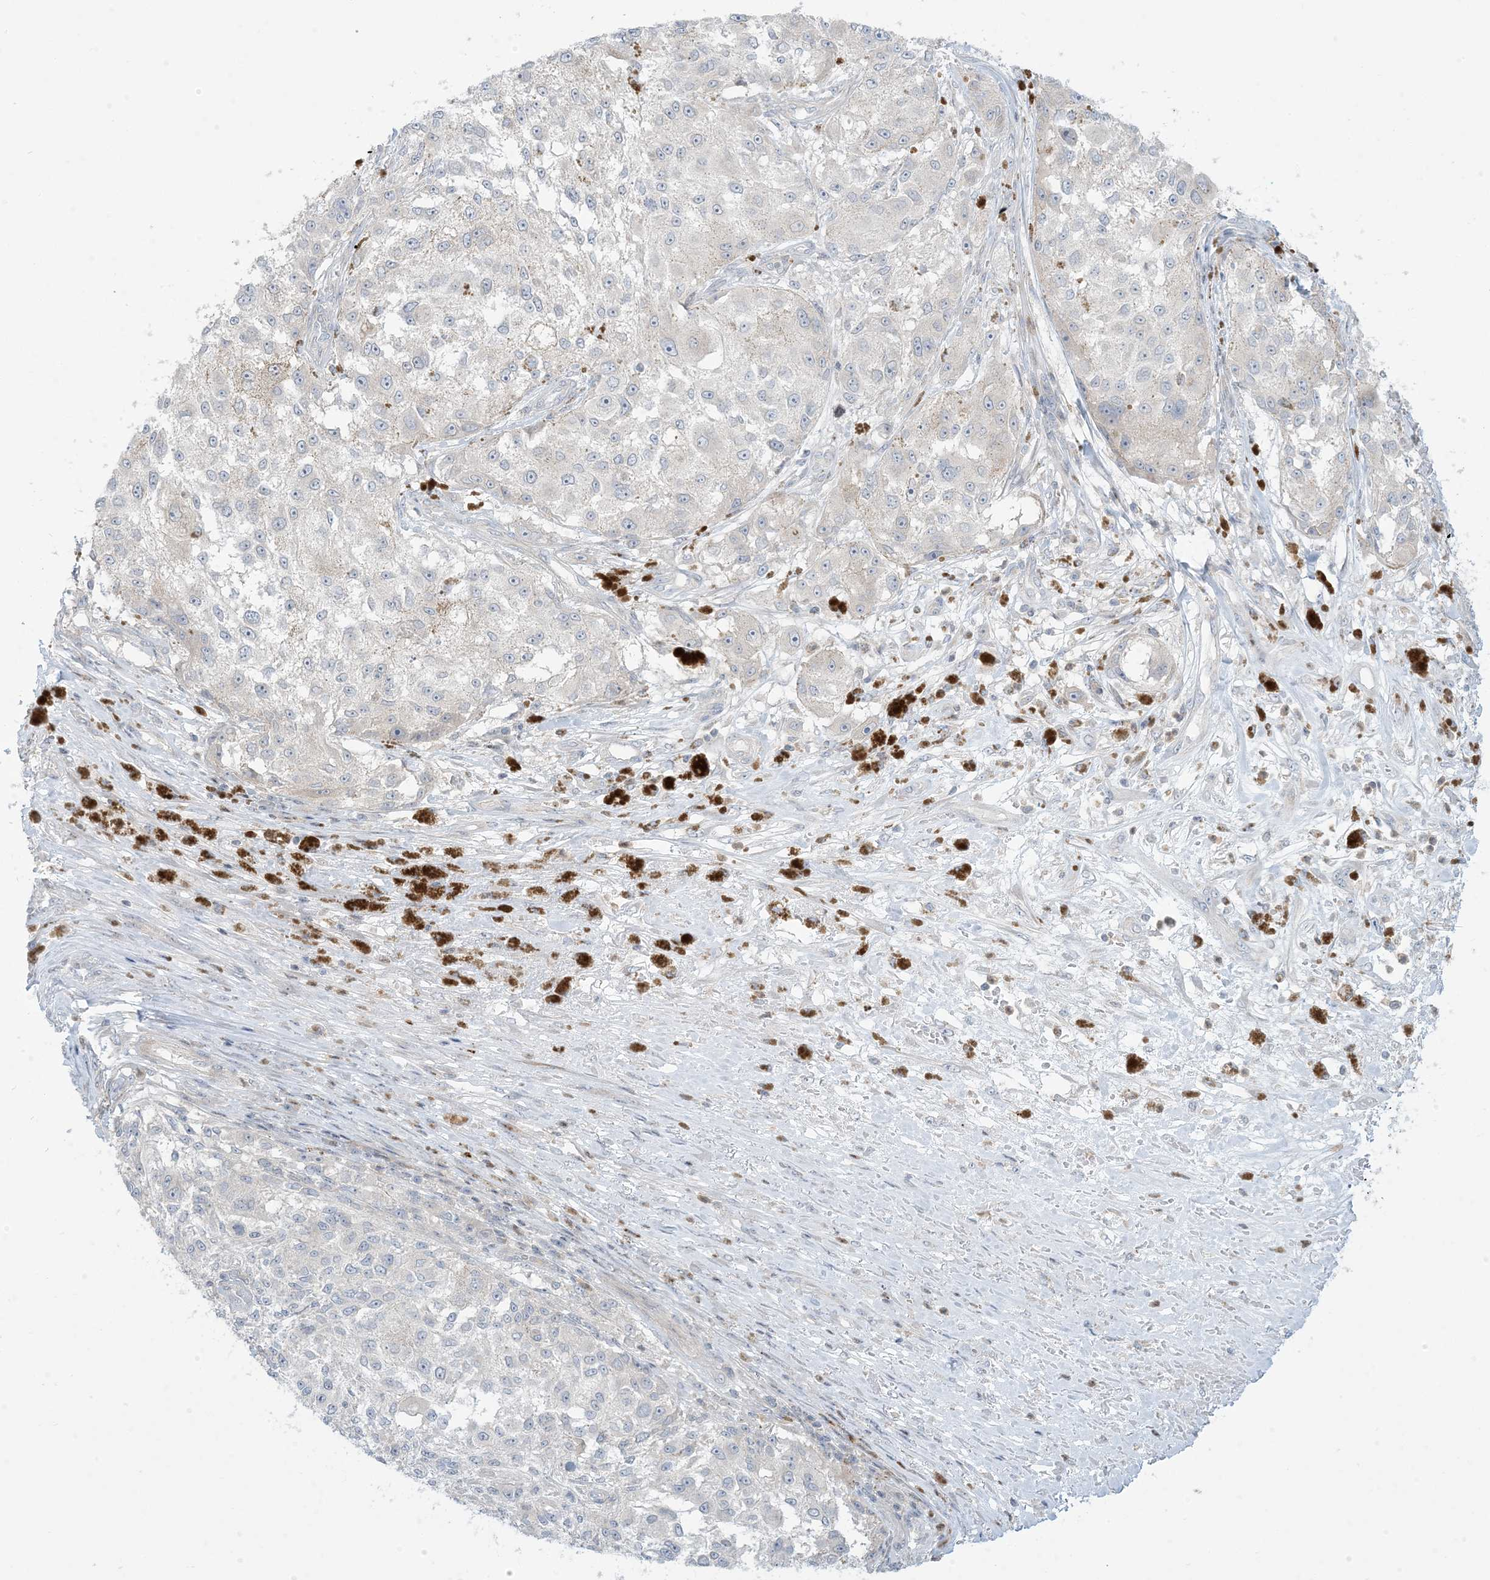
{"staining": {"intensity": "negative", "quantity": "none", "location": "none"}, "tissue": "melanoma", "cell_type": "Tumor cells", "image_type": "cancer", "snomed": [{"axis": "morphology", "description": "Necrosis, NOS"}, {"axis": "morphology", "description": "Malignant melanoma, NOS"}, {"axis": "topography", "description": "Skin"}], "caption": "This is an immunohistochemistry micrograph of human melanoma. There is no expression in tumor cells.", "gene": "AFTPH", "patient": {"sex": "female", "age": 87}}